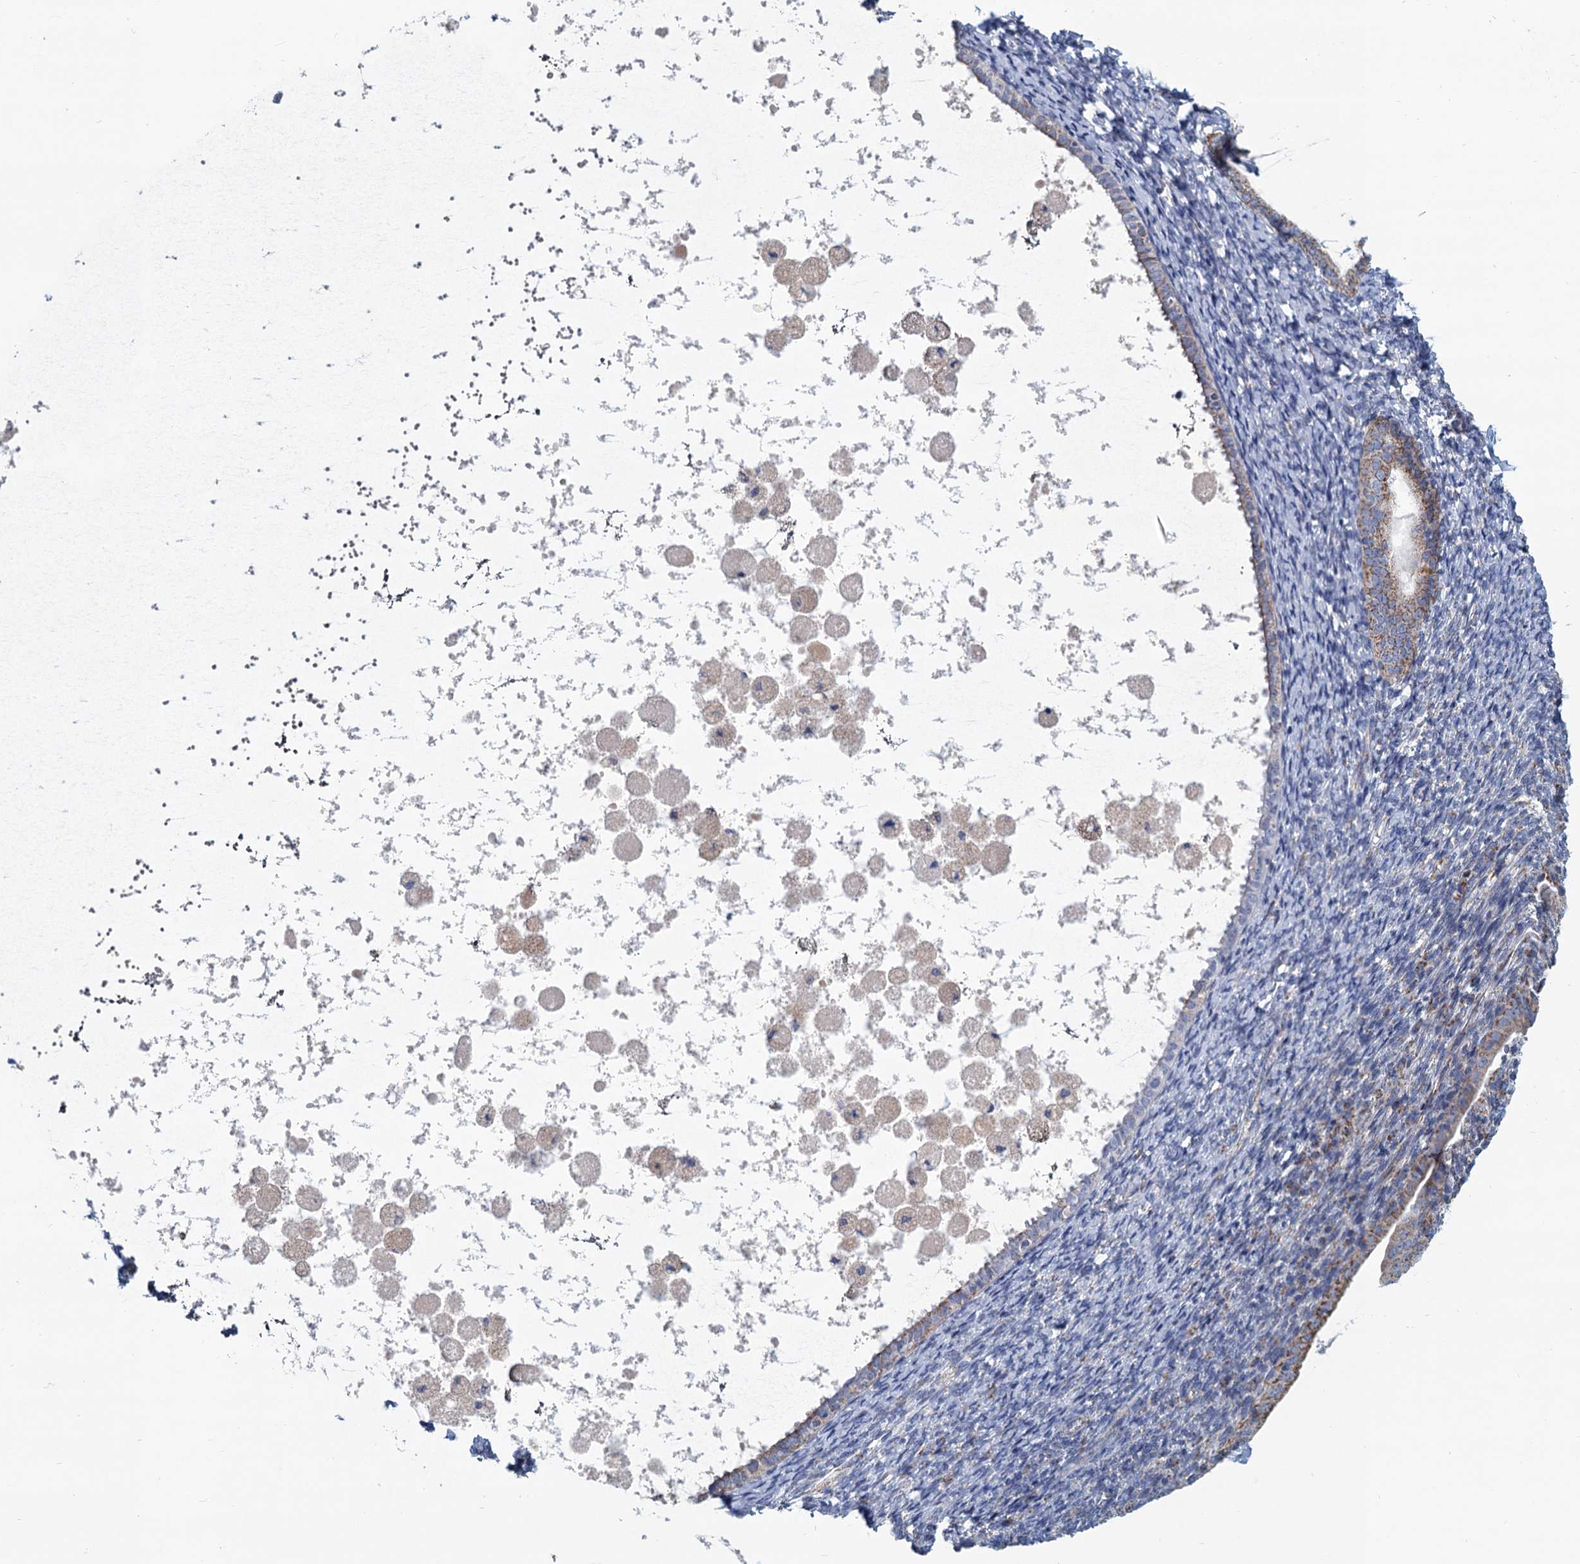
{"staining": {"intensity": "negative", "quantity": "none", "location": "none"}, "tissue": "endometrium", "cell_type": "Cells in endometrial stroma", "image_type": "normal", "snomed": [{"axis": "morphology", "description": "Normal tissue, NOS"}, {"axis": "topography", "description": "Endometrium"}], "caption": "High magnification brightfield microscopy of benign endometrium stained with DAB (brown) and counterstained with hematoxylin (blue): cells in endometrial stroma show no significant positivity.", "gene": "NDUFC2", "patient": {"sex": "female", "age": 72}}